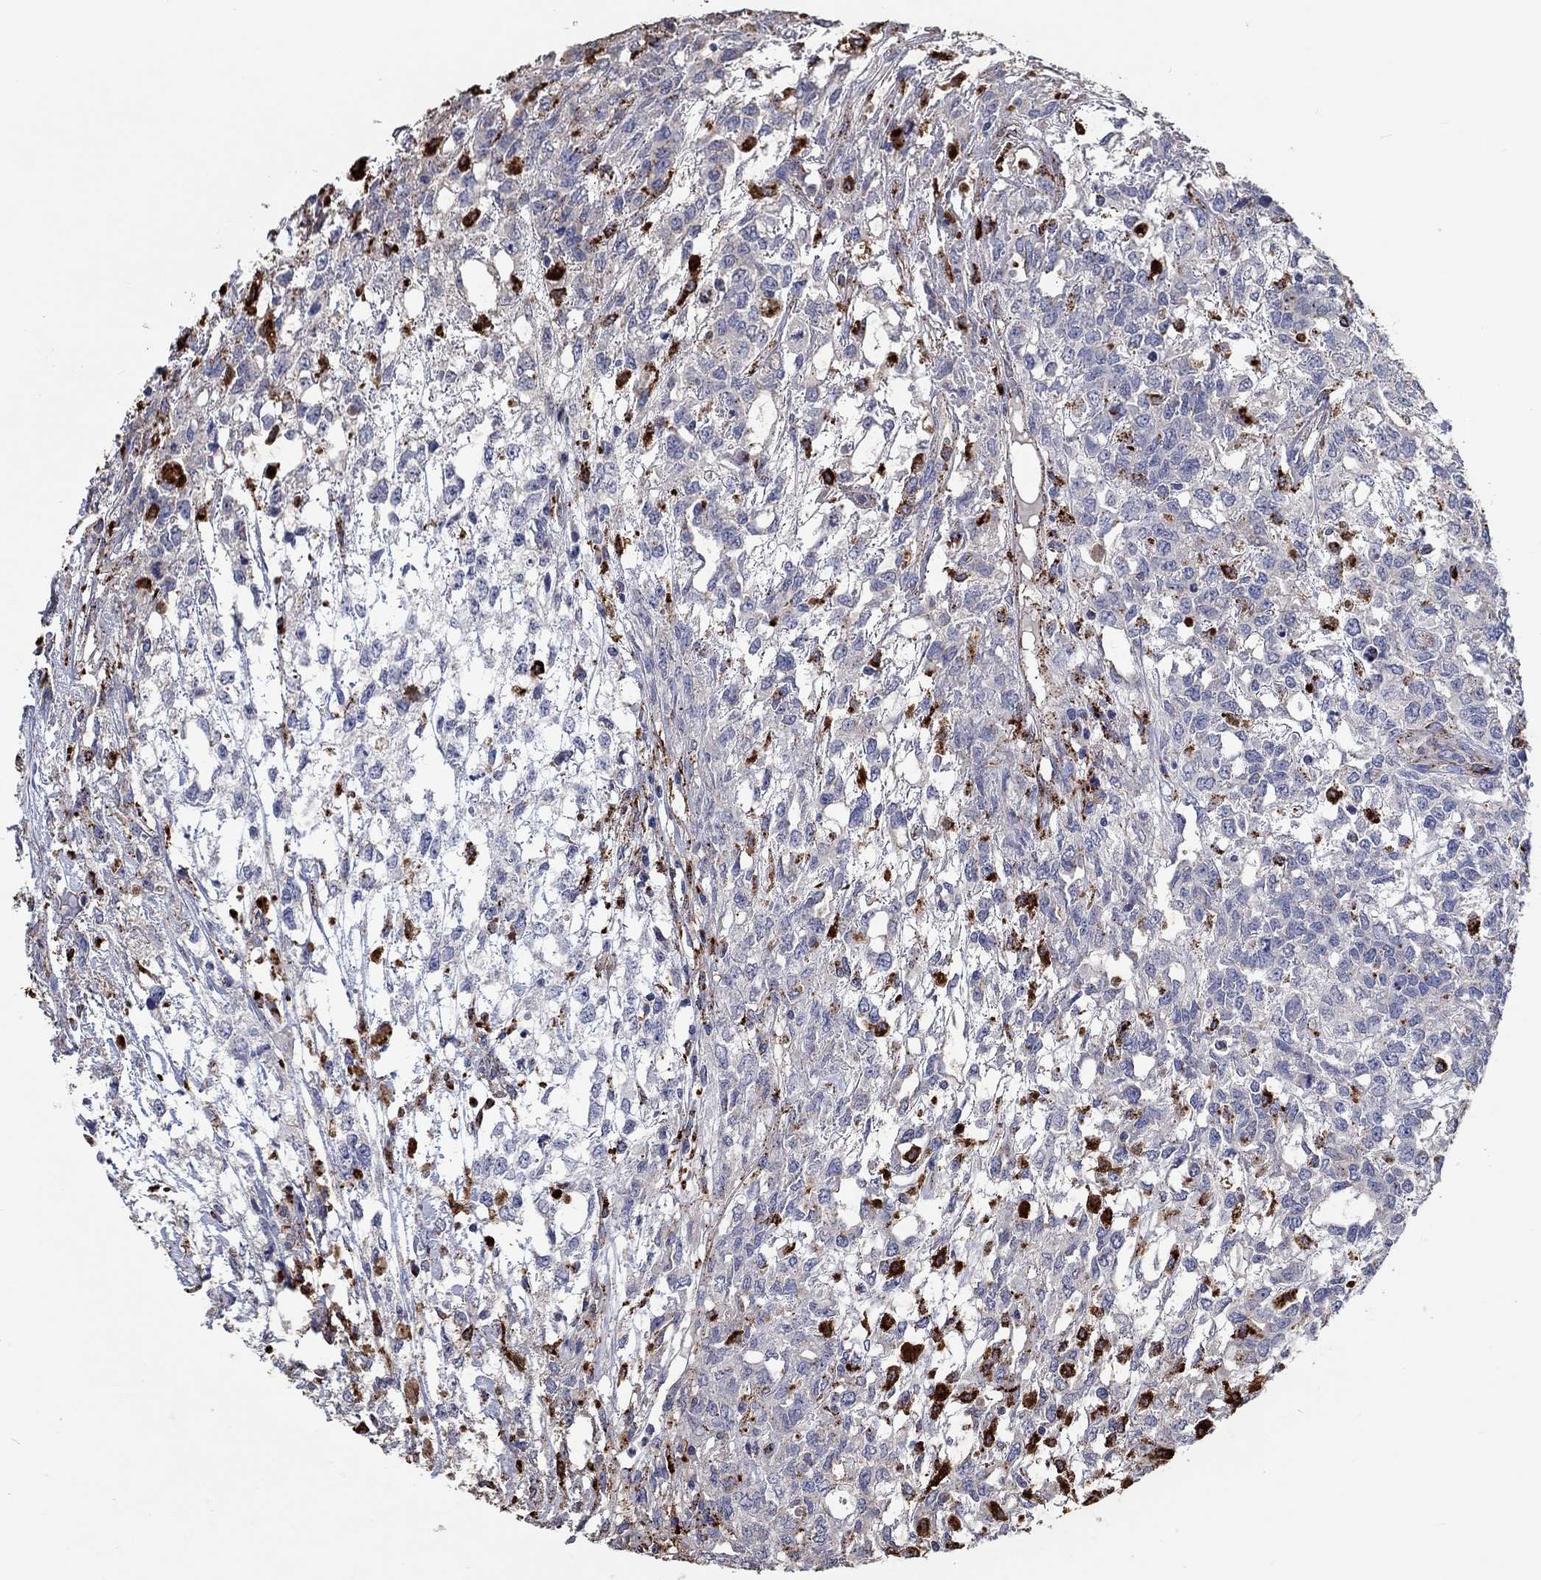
{"staining": {"intensity": "negative", "quantity": "none", "location": "none"}, "tissue": "testis cancer", "cell_type": "Tumor cells", "image_type": "cancer", "snomed": [{"axis": "morphology", "description": "Seminoma, NOS"}, {"axis": "topography", "description": "Testis"}], "caption": "The histopathology image displays no staining of tumor cells in testis cancer (seminoma).", "gene": "CTSB", "patient": {"sex": "male", "age": 52}}